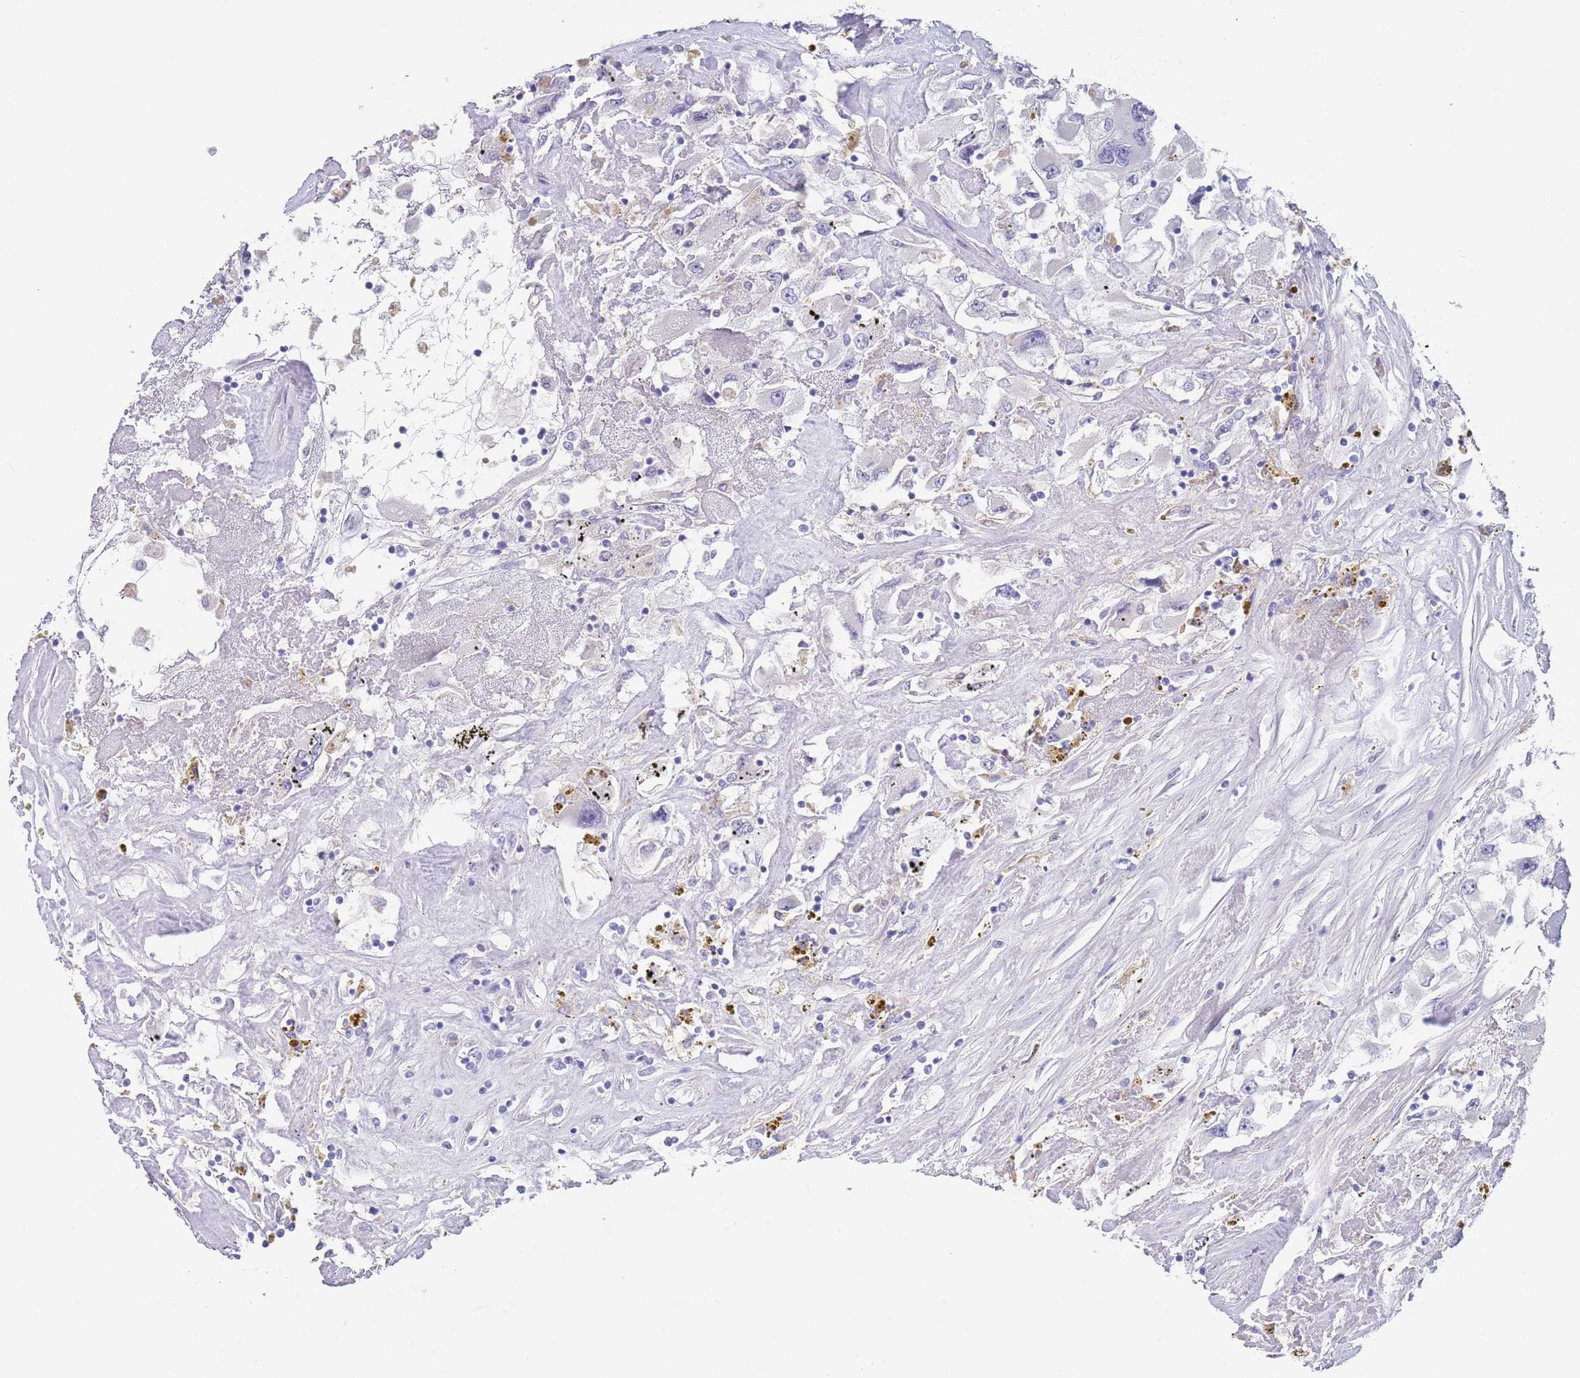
{"staining": {"intensity": "negative", "quantity": "none", "location": "none"}, "tissue": "renal cancer", "cell_type": "Tumor cells", "image_type": "cancer", "snomed": [{"axis": "morphology", "description": "Adenocarcinoma, NOS"}, {"axis": "topography", "description": "Kidney"}], "caption": "This is an immunohistochemistry histopathology image of renal cancer (adenocarcinoma). There is no staining in tumor cells.", "gene": "RNF169", "patient": {"sex": "female", "age": 52}}